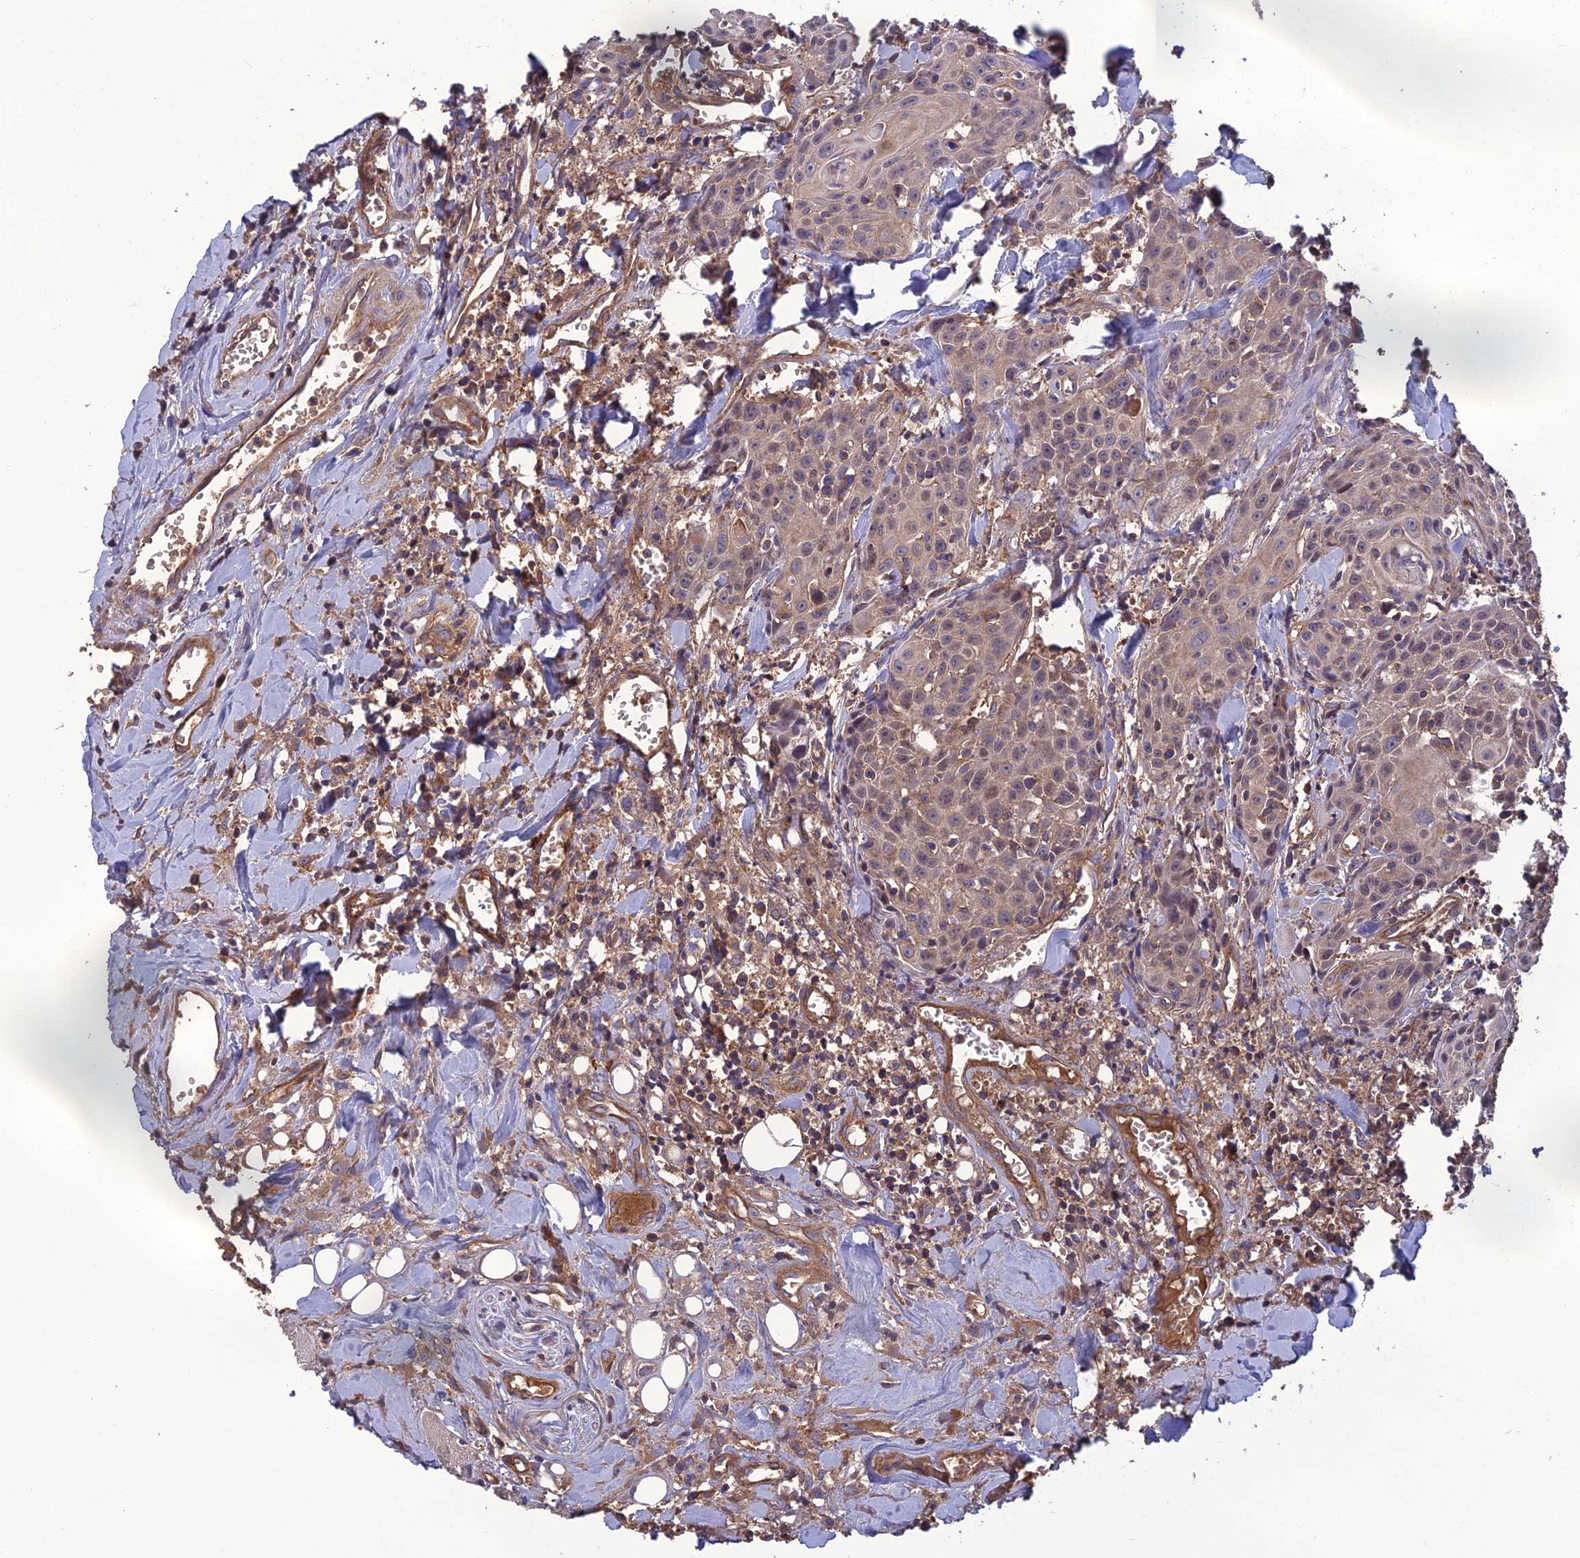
{"staining": {"intensity": "weak", "quantity": "25%-75%", "location": "cytoplasmic/membranous"}, "tissue": "head and neck cancer", "cell_type": "Tumor cells", "image_type": "cancer", "snomed": [{"axis": "morphology", "description": "Squamous cell carcinoma, NOS"}, {"axis": "topography", "description": "Oral tissue"}, {"axis": "topography", "description": "Head-Neck"}], "caption": "Squamous cell carcinoma (head and neck) stained for a protein (brown) reveals weak cytoplasmic/membranous positive staining in approximately 25%-75% of tumor cells.", "gene": "GALR2", "patient": {"sex": "female", "age": 82}}